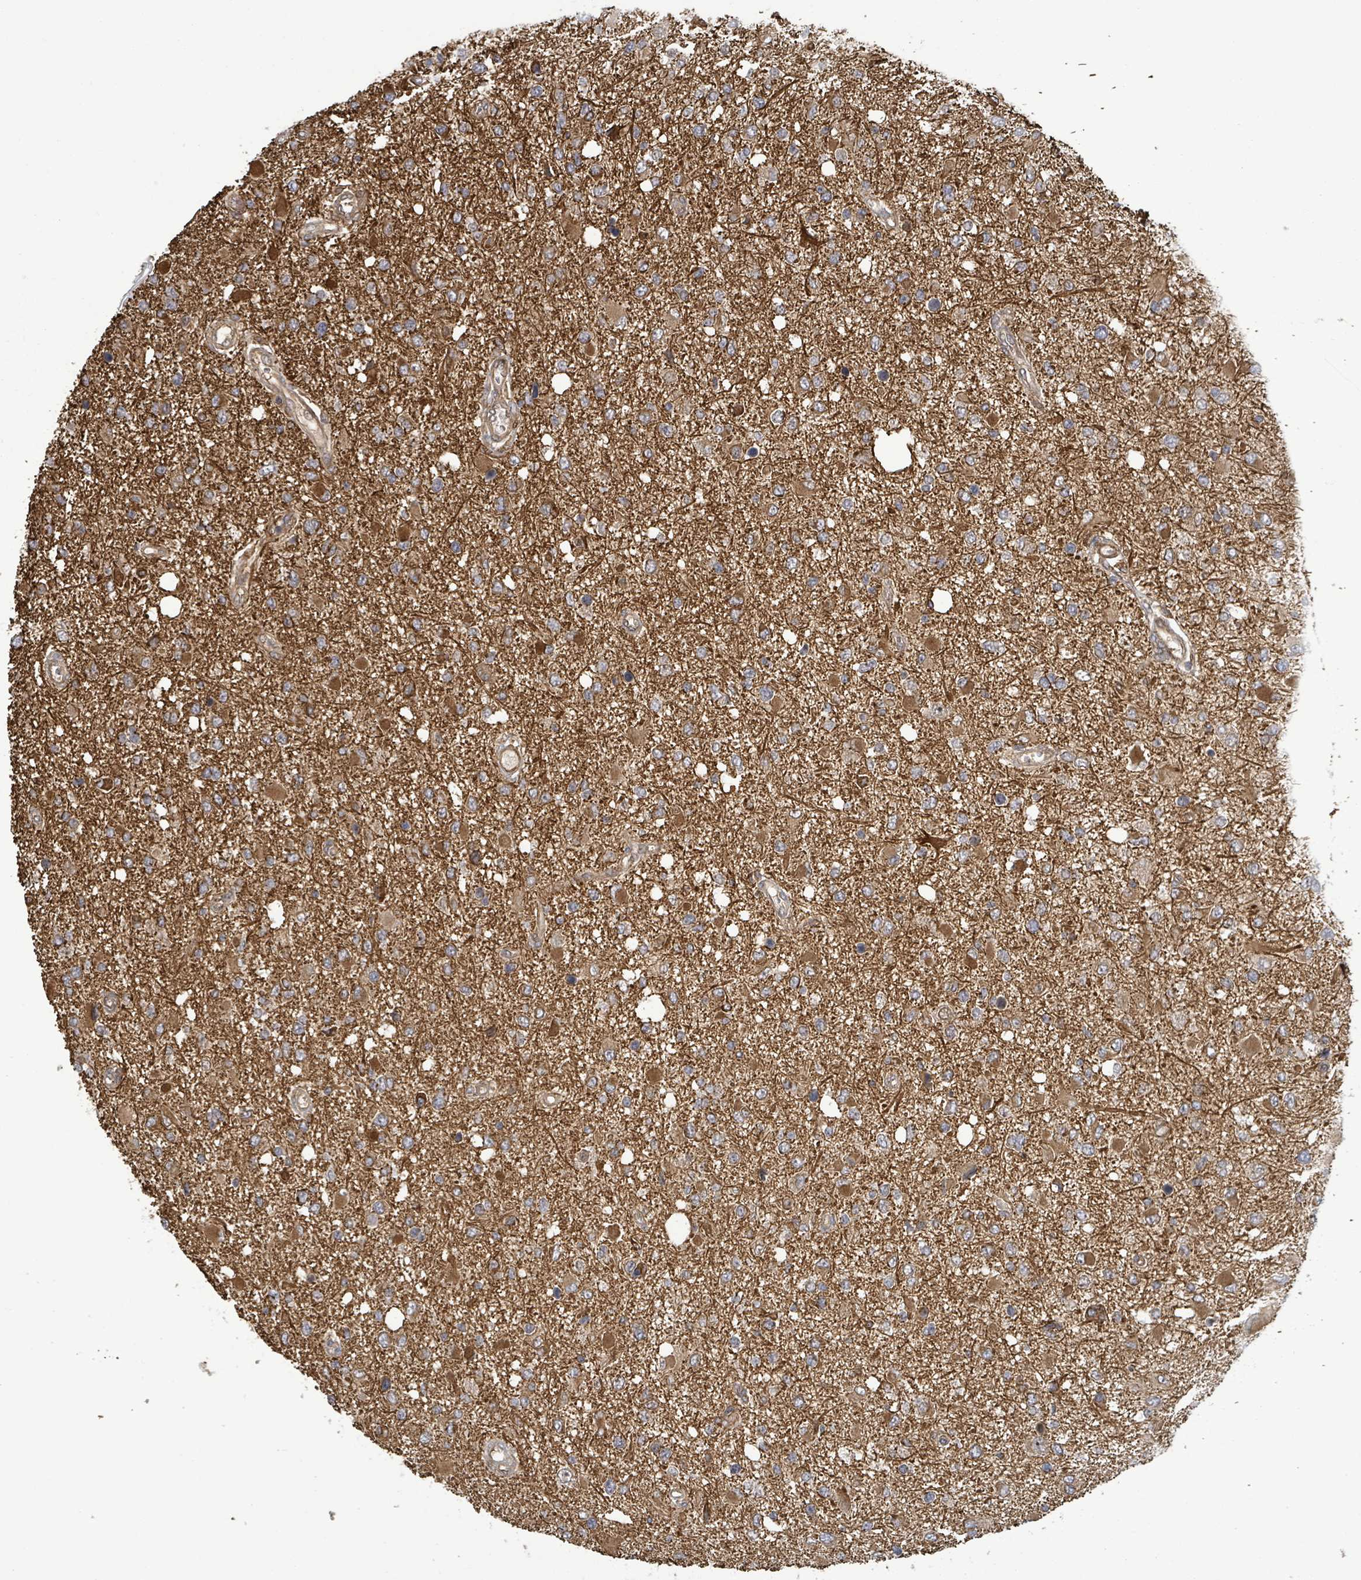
{"staining": {"intensity": "moderate", "quantity": ">75%", "location": "cytoplasmic/membranous"}, "tissue": "glioma", "cell_type": "Tumor cells", "image_type": "cancer", "snomed": [{"axis": "morphology", "description": "Glioma, malignant, High grade"}, {"axis": "topography", "description": "Brain"}], "caption": "Tumor cells reveal medium levels of moderate cytoplasmic/membranous positivity in approximately >75% of cells in malignant glioma (high-grade).", "gene": "MAP3K6", "patient": {"sex": "male", "age": 53}}